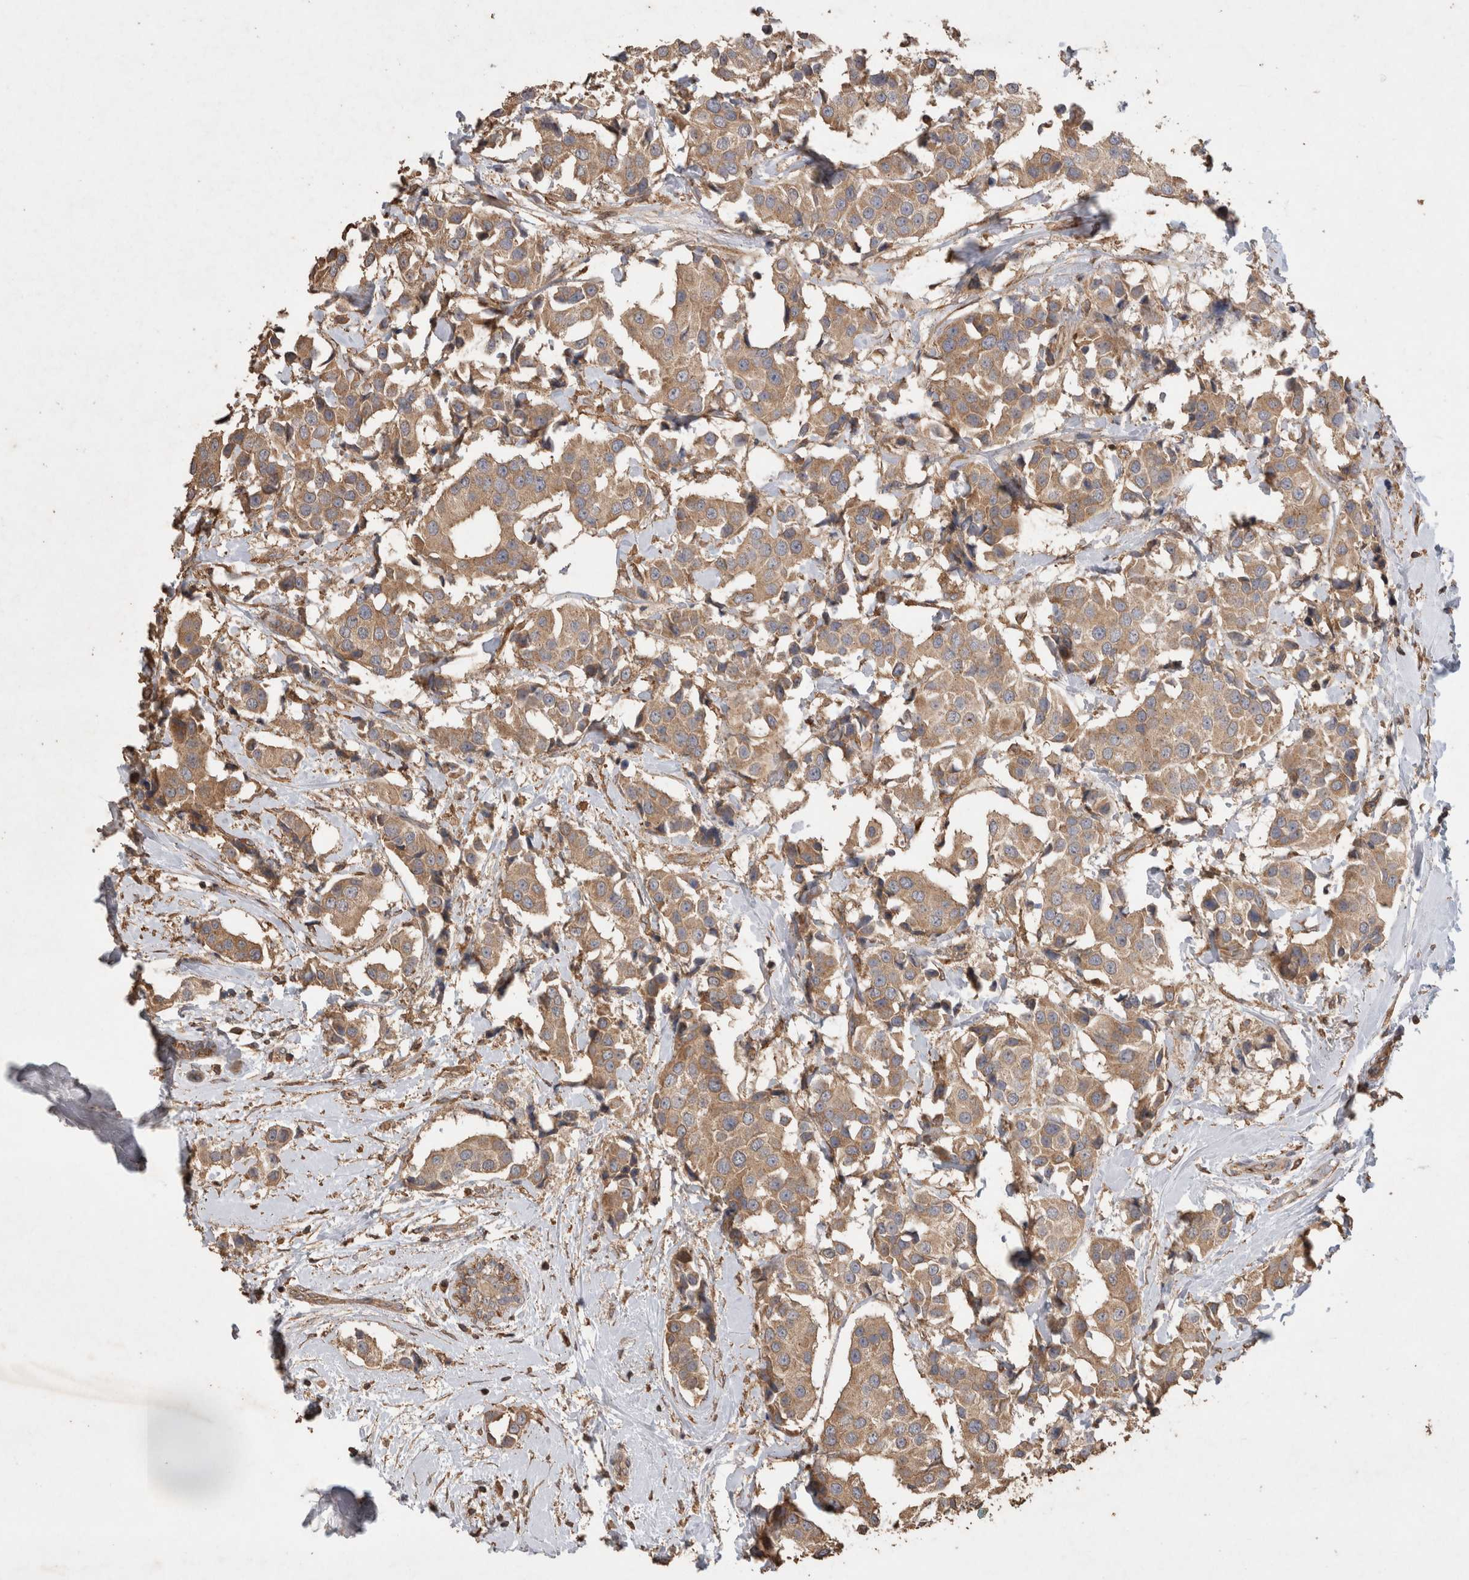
{"staining": {"intensity": "moderate", "quantity": ">75%", "location": "cytoplasmic/membranous"}, "tissue": "breast cancer", "cell_type": "Tumor cells", "image_type": "cancer", "snomed": [{"axis": "morphology", "description": "Normal tissue, NOS"}, {"axis": "morphology", "description": "Duct carcinoma"}, {"axis": "topography", "description": "Breast"}], "caption": "About >75% of tumor cells in intraductal carcinoma (breast) exhibit moderate cytoplasmic/membranous protein staining as visualized by brown immunohistochemical staining.", "gene": "SNX31", "patient": {"sex": "female", "age": 39}}